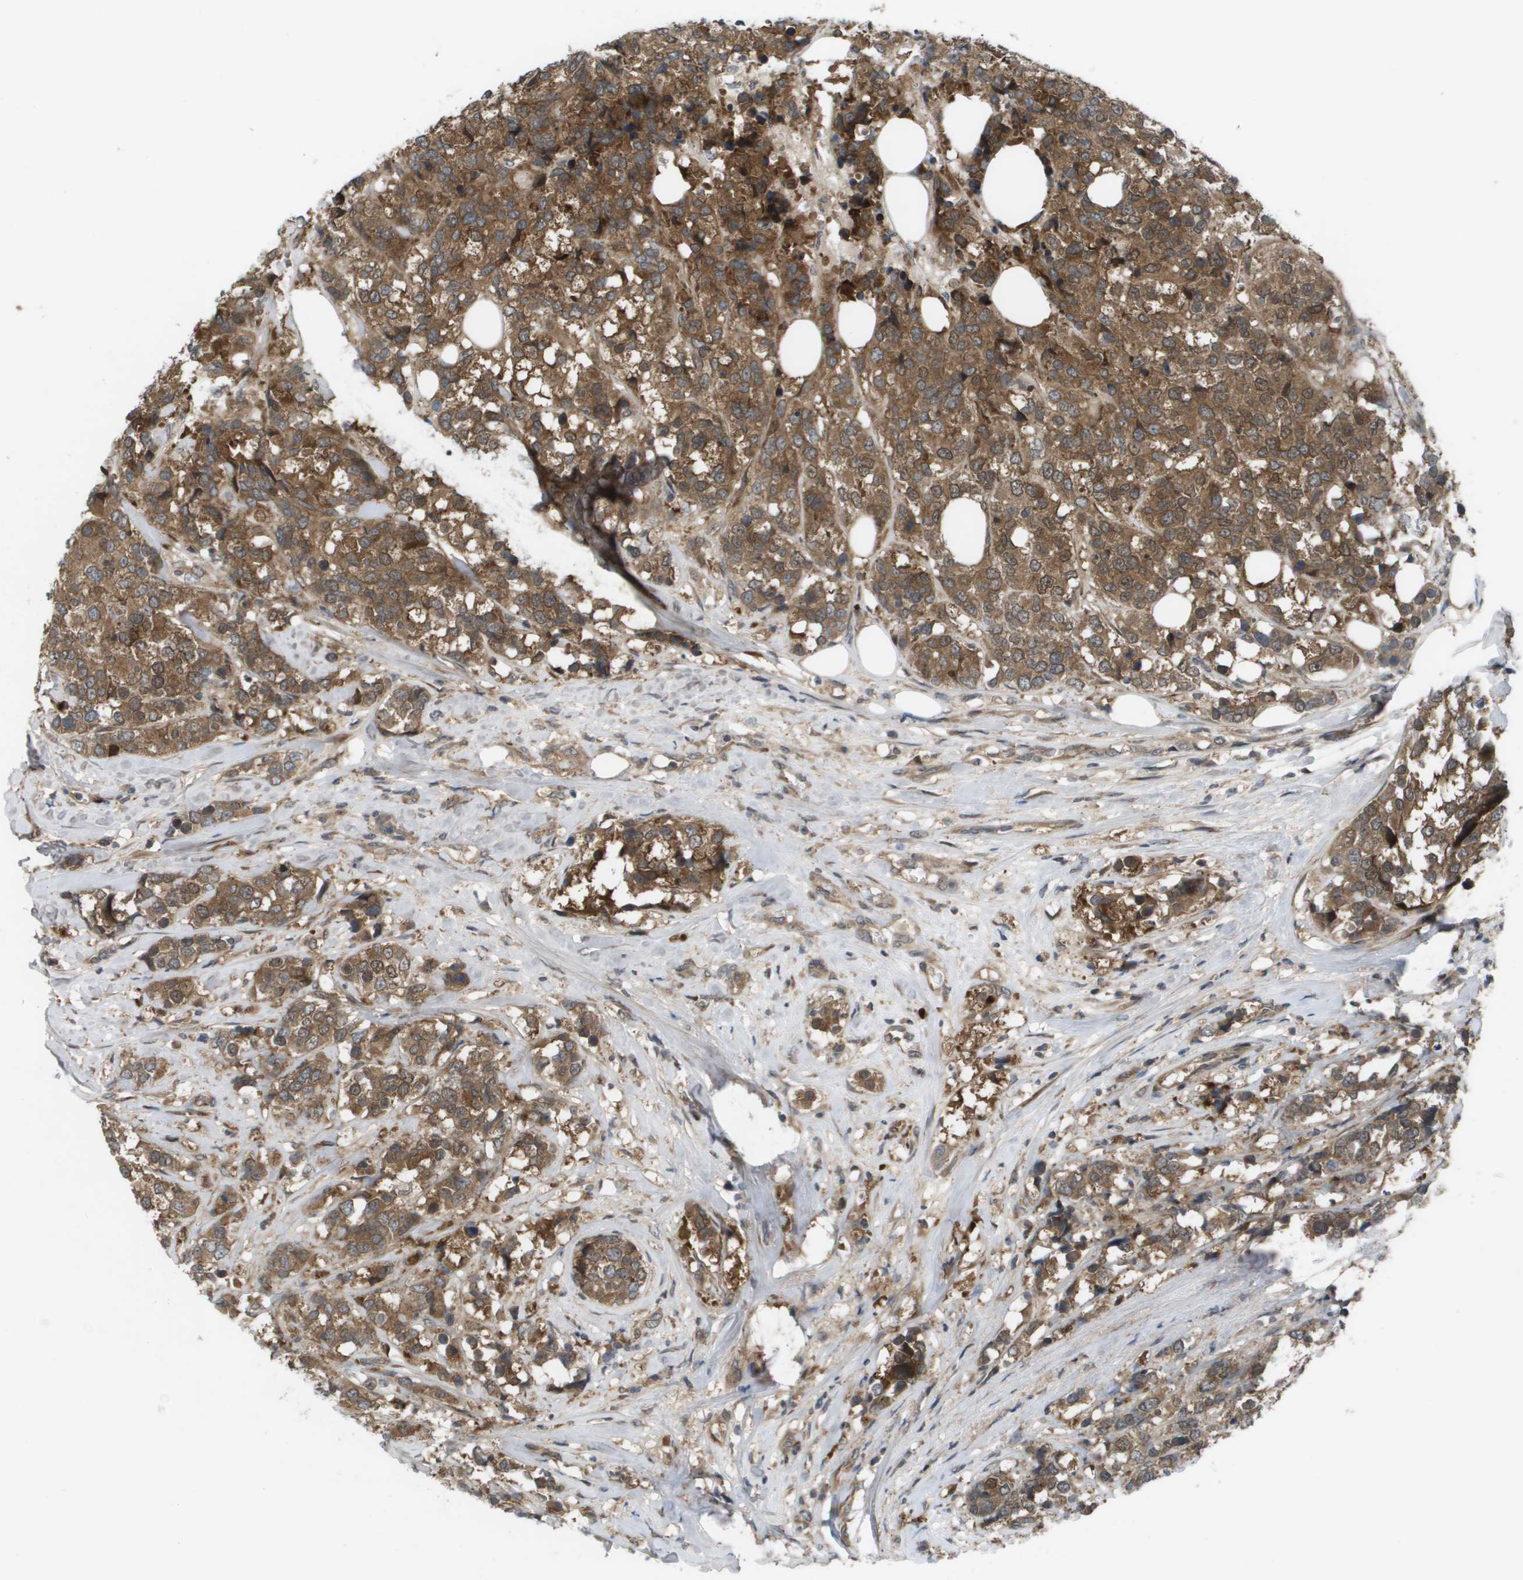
{"staining": {"intensity": "strong", "quantity": ">75%", "location": "cytoplasmic/membranous,nuclear"}, "tissue": "breast cancer", "cell_type": "Tumor cells", "image_type": "cancer", "snomed": [{"axis": "morphology", "description": "Lobular carcinoma"}, {"axis": "topography", "description": "Breast"}], "caption": "Protein expression analysis of breast lobular carcinoma displays strong cytoplasmic/membranous and nuclear positivity in about >75% of tumor cells. The staining was performed using DAB to visualize the protein expression in brown, while the nuclei were stained in blue with hematoxylin (Magnification: 20x).", "gene": "CTPS2", "patient": {"sex": "female", "age": 59}}